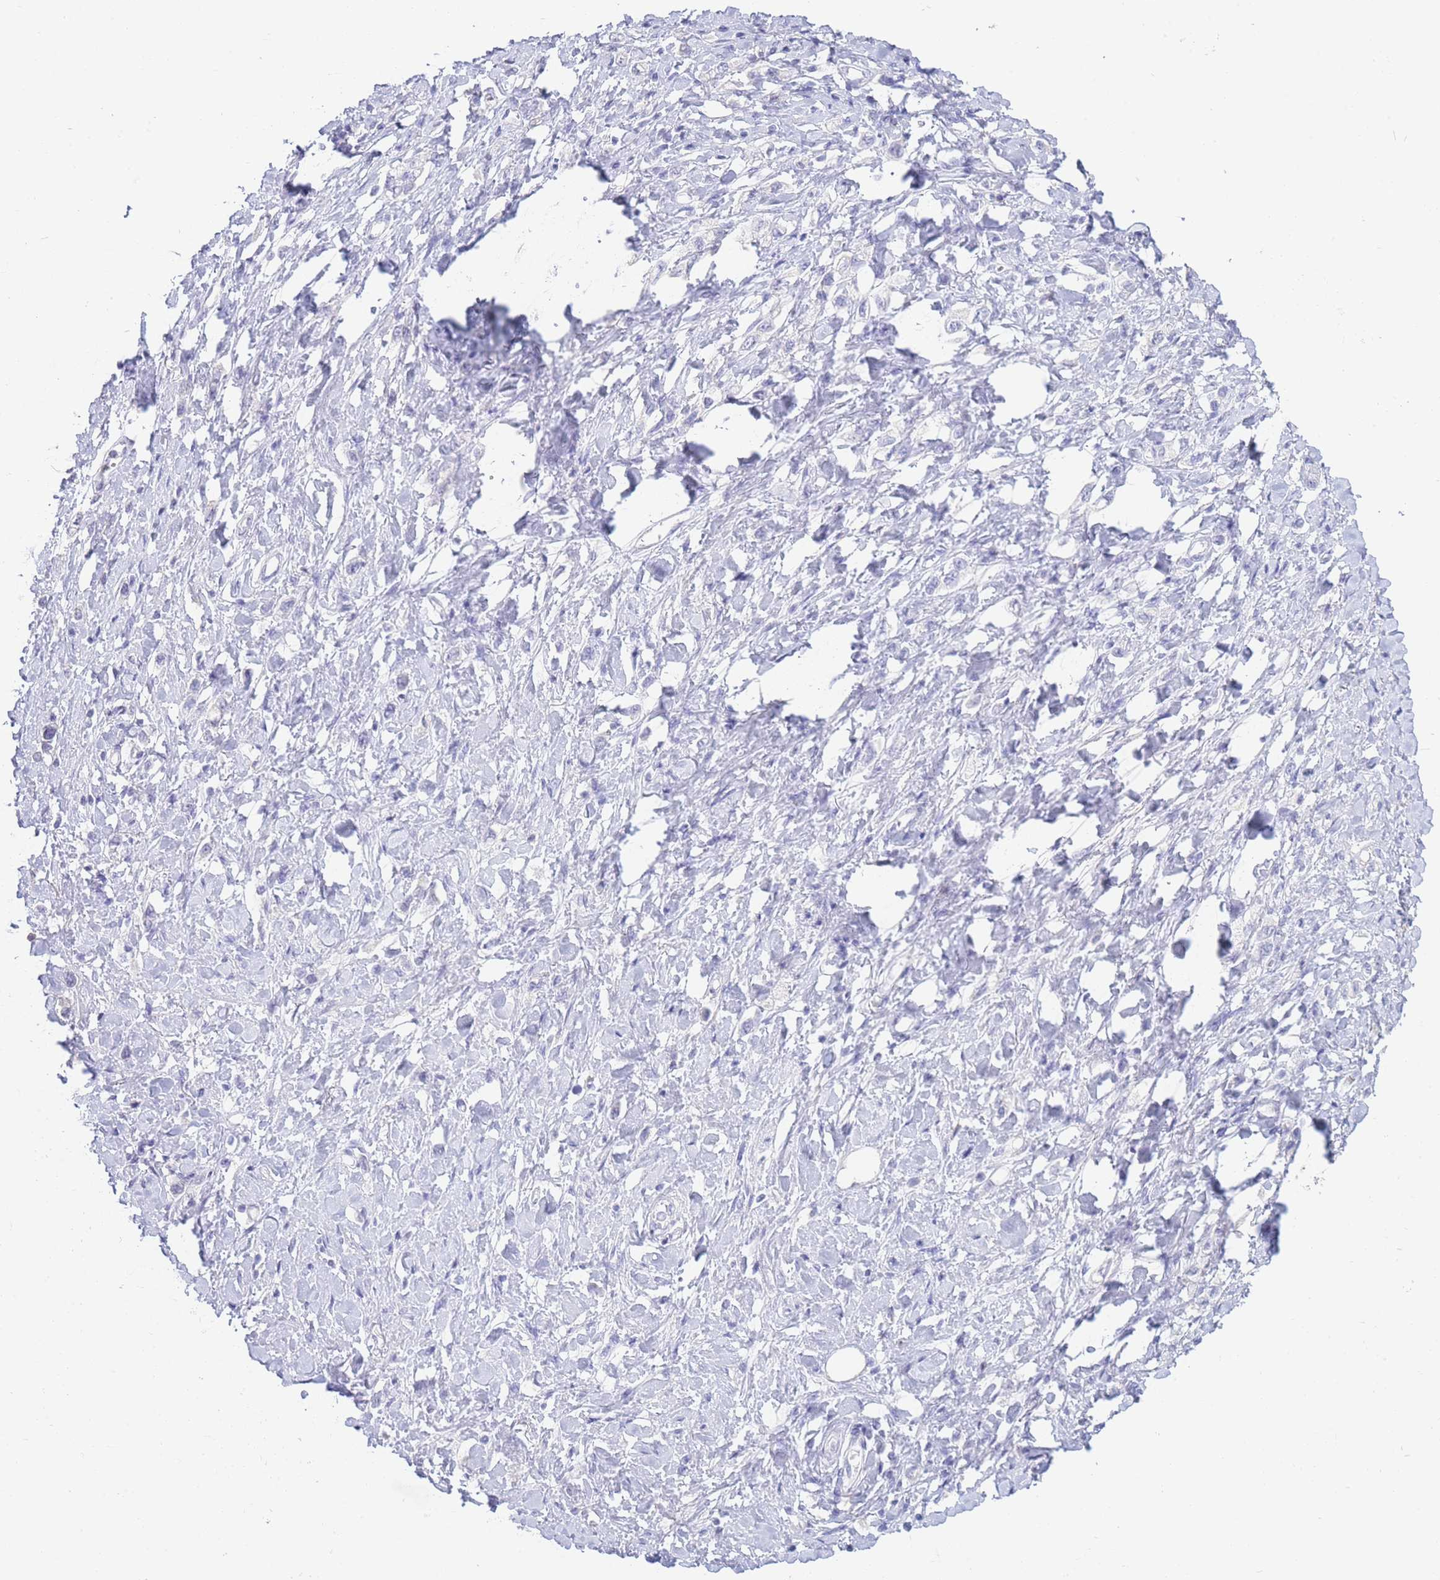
{"staining": {"intensity": "negative", "quantity": "none", "location": "none"}, "tissue": "stomach cancer", "cell_type": "Tumor cells", "image_type": "cancer", "snomed": [{"axis": "morphology", "description": "Adenocarcinoma, NOS"}, {"axis": "topography", "description": "Stomach"}], "caption": "Immunohistochemical staining of human adenocarcinoma (stomach) displays no significant positivity in tumor cells.", "gene": "CD37", "patient": {"sex": "female", "age": 65}}